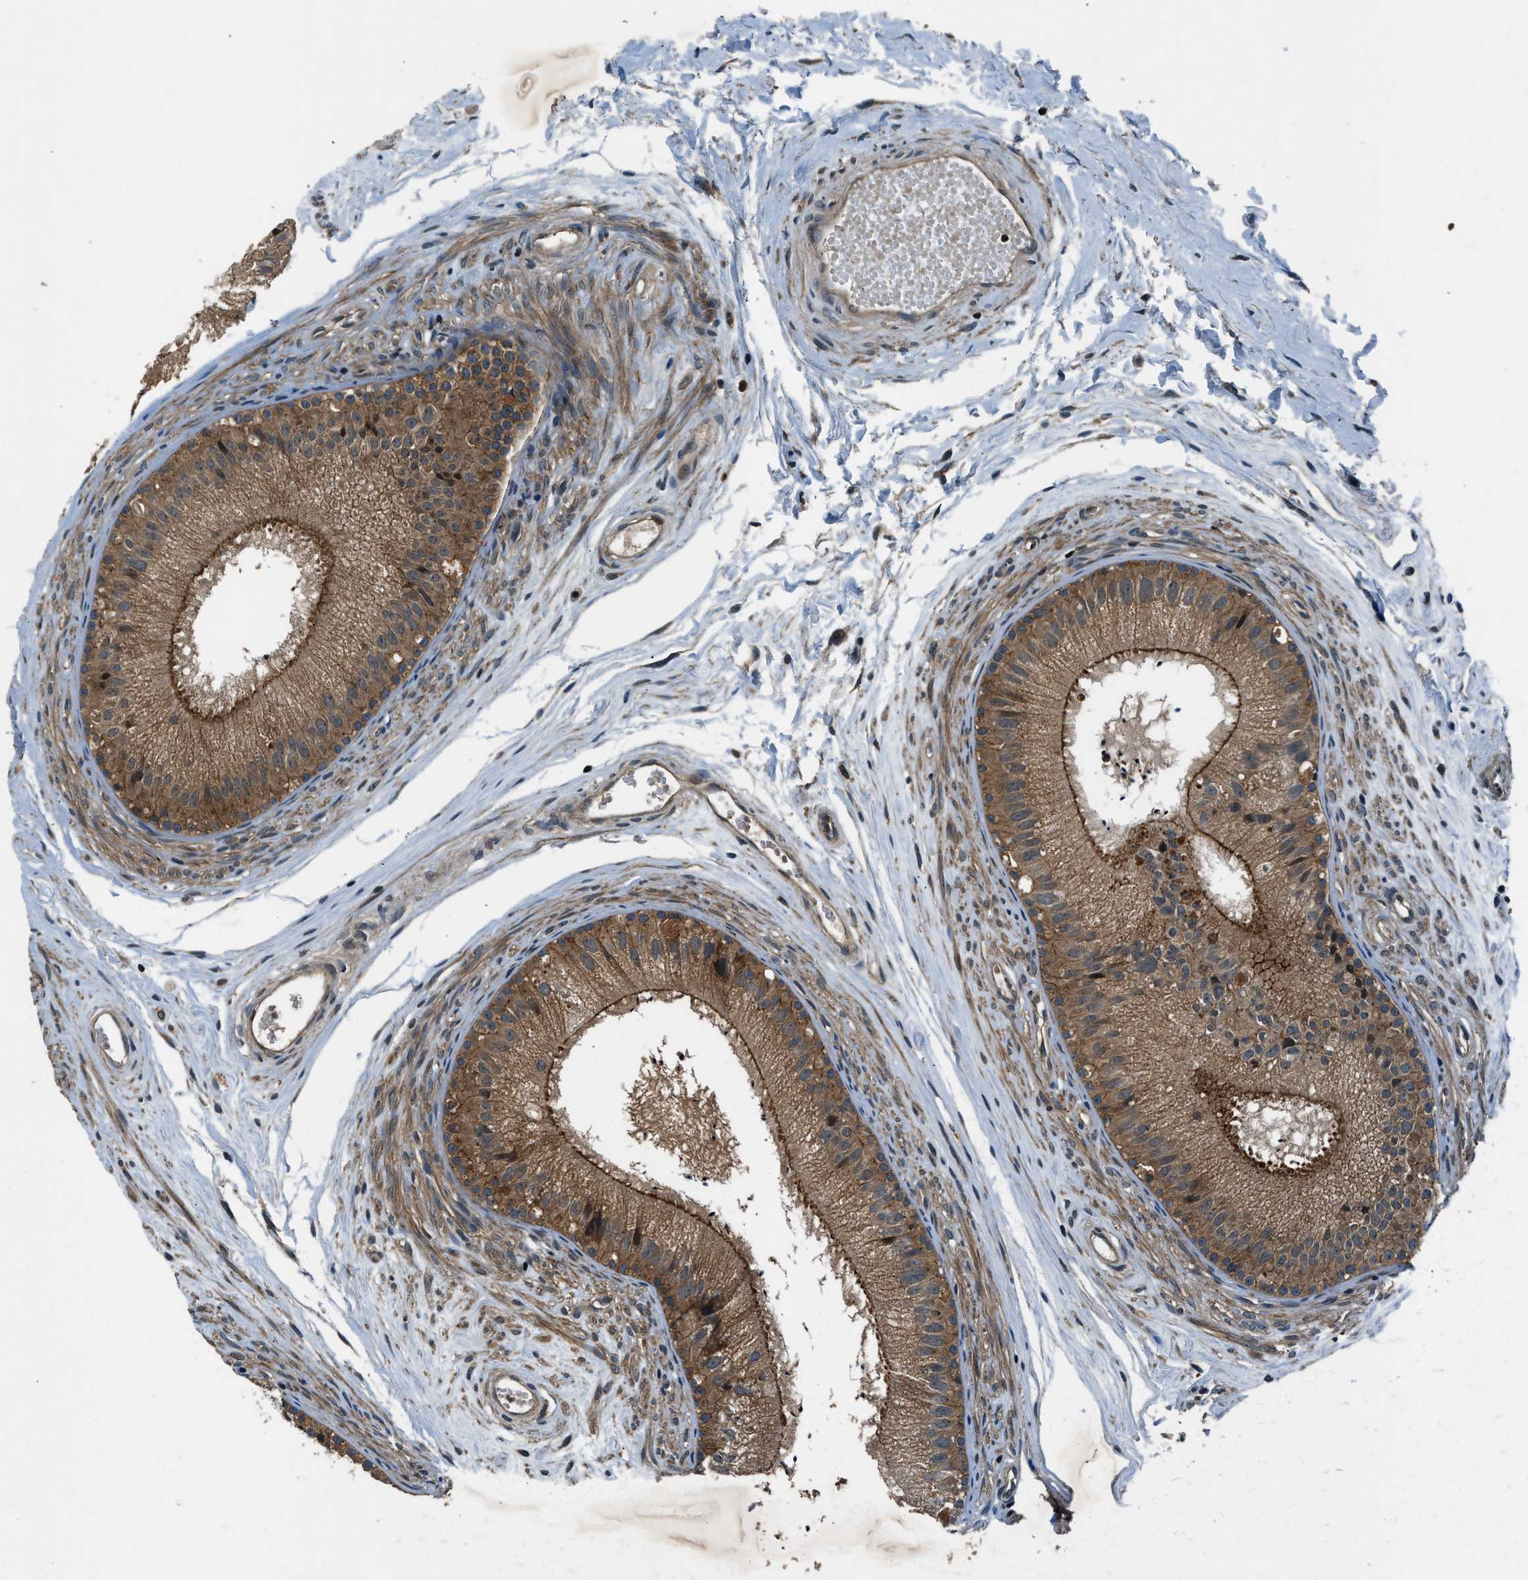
{"staining": {"intensity": "moderate", "quantity": ">75%", "location": "cytoplasmic/membranous"}, "tissue": "epididymis", "cell_type": "Glandular cells", "image_type": "normal", "snomed": [{"axis": "morphology", "description": "Normal tissue, NOS"}, {"axis": "topography", "description": "Epididymis"}], "caption": "Immunohistochemical staining of normal epididymis displays medium levels of moderate cytoplasmic/membranous positivity in approximately >75% of glandular cells.", "gene": "ARHGEF11", "patient": {"sex": "male", "age": 56}}